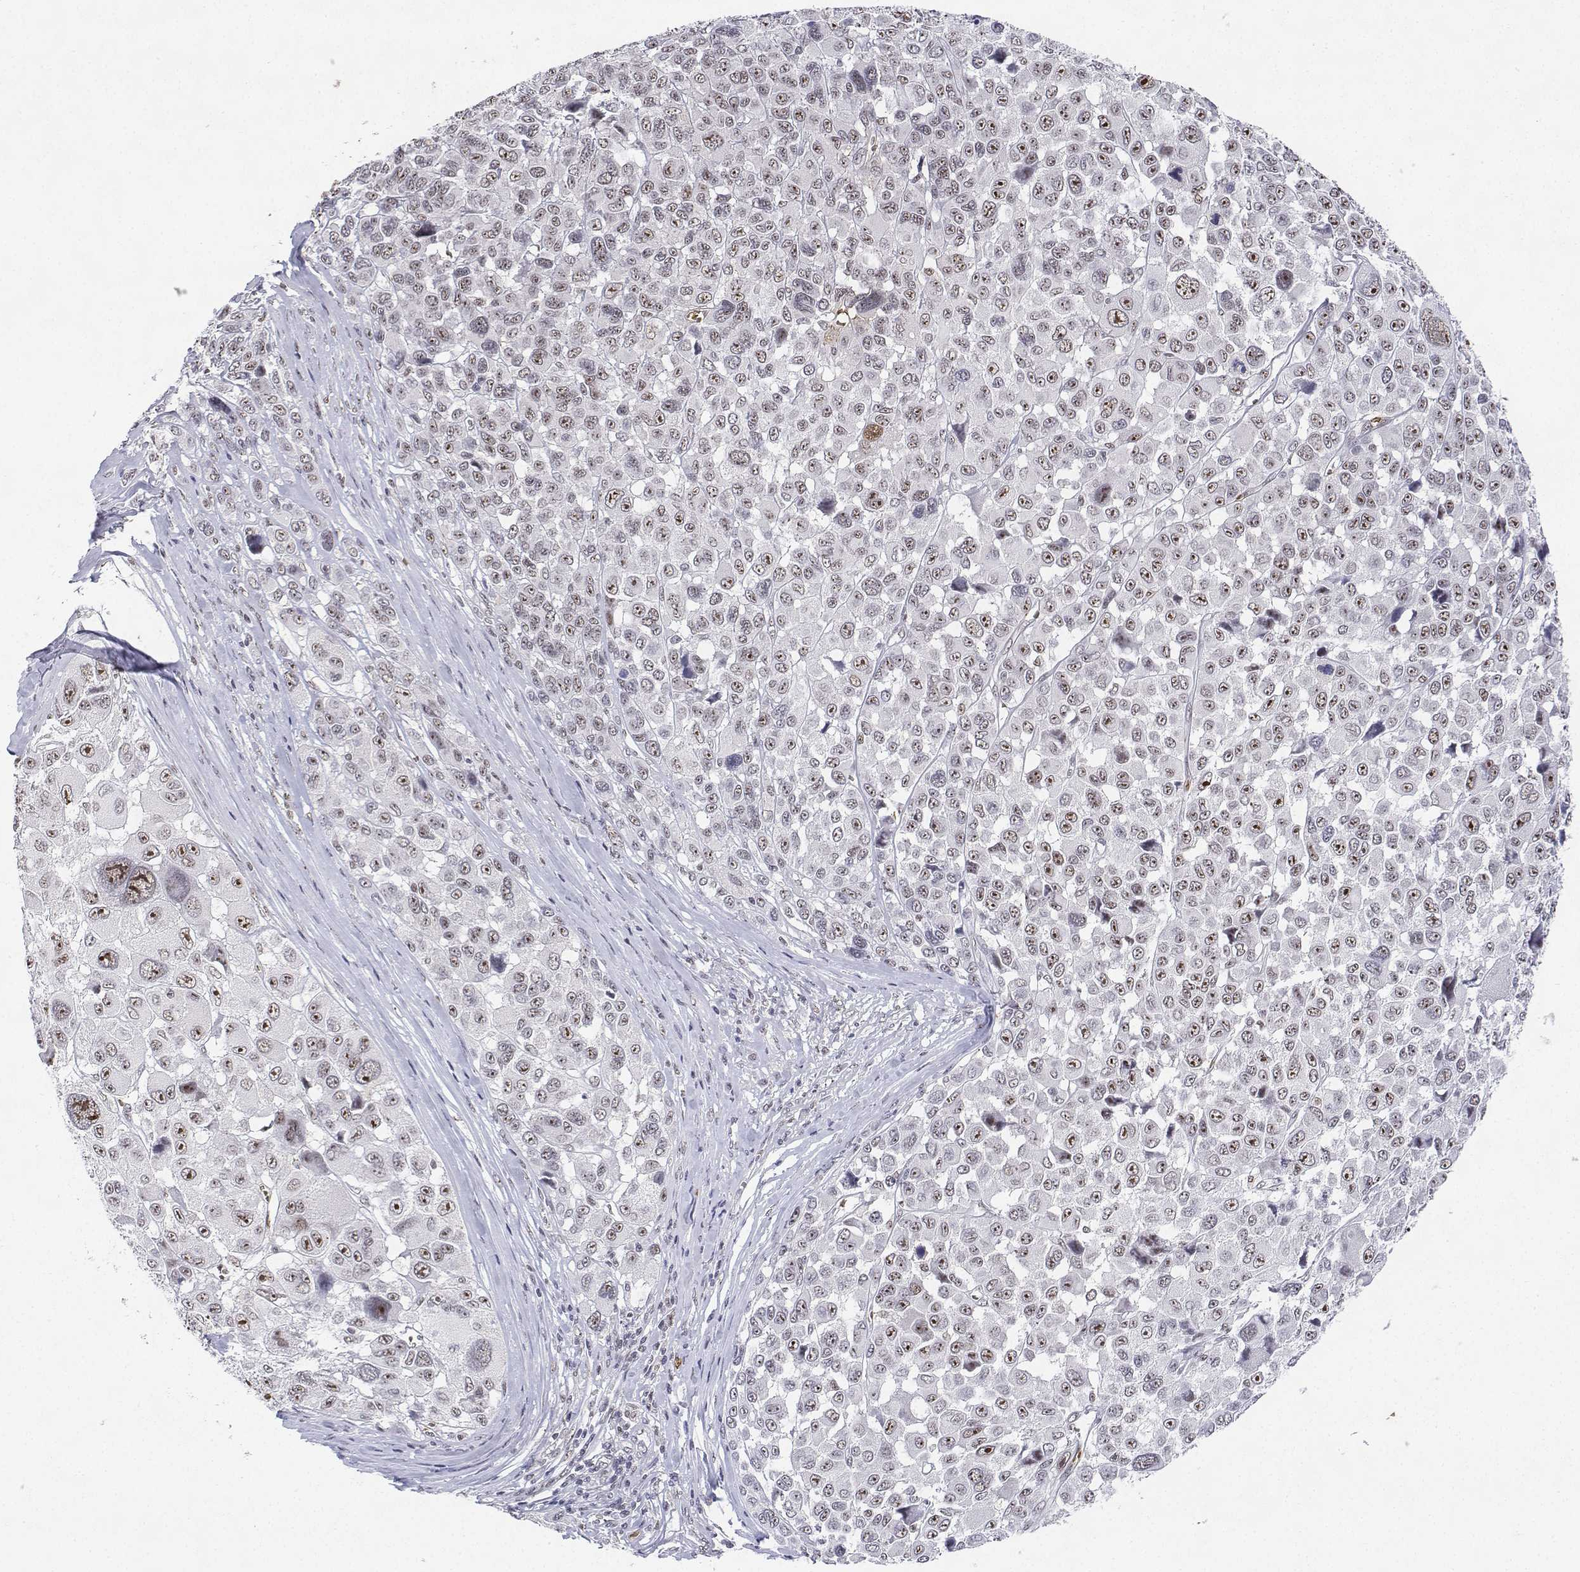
{"staining": {"intensity": "moderate", "quantity": ">75%", "location": "nuclear"}, "tissue": "melanoma", "cell_type": "Tumor cells", "image_type": "cancer", "snomed": [{"axis": "morphology", "description": "Malignant melanoma, NOS"}, {"axis": "topography", "description": "Skin"}], "caption": "Protein staining by immunohistochemistry shows moderate nuclear positivity in approximately >75% of tumor cells in melanoma. (brown staining indicates protein expression, while blue staining denotes nuclei).", "gene": "ADAR", "patient": {"sex": "female", "age": 66}}